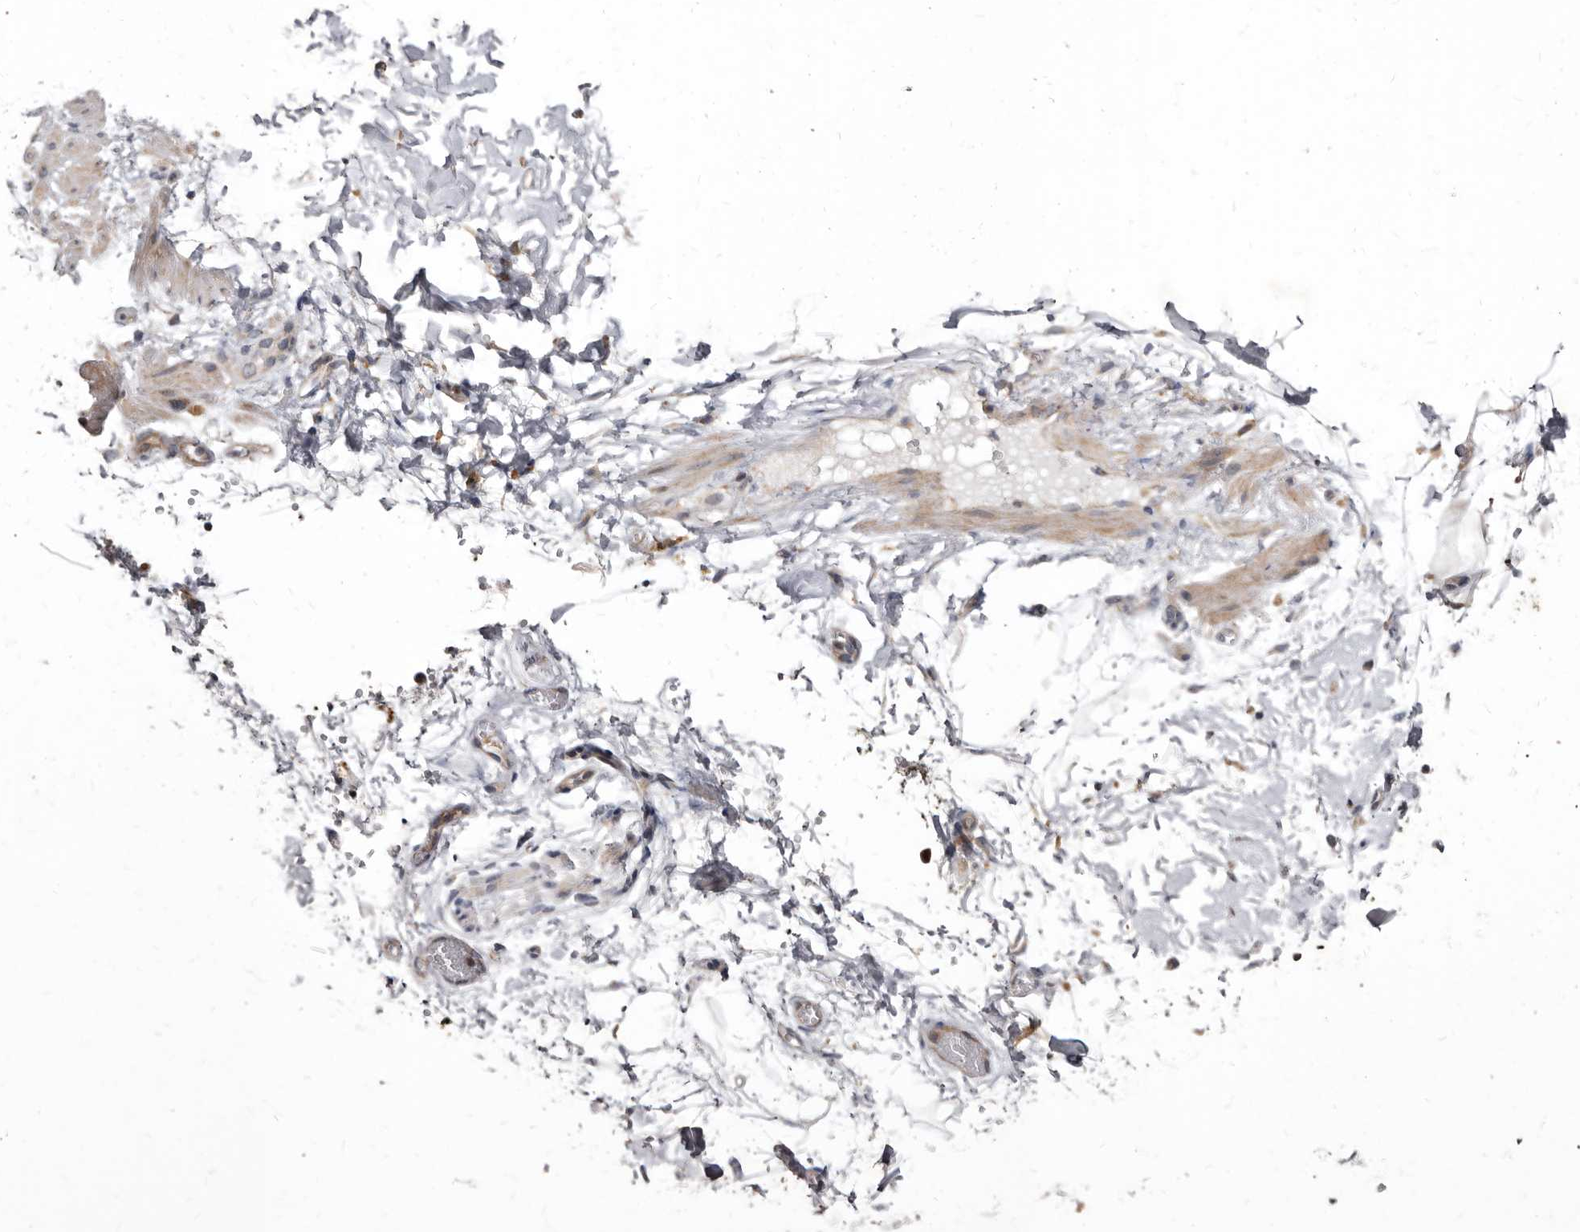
{"staining": {"intensity": "moderate", "quantity": "25%-75%", "location": "cytoplasmic/membranous,nuclear"}, "tissue": "adipose tissue", "cell_type": "Adipocytes", "image_type": "normal", "snomed": [{"axis": "morphology", "description": "Normal tissue, NOS"}, {"axis": "morphology", "description": "Adenocarcinoma, NOS"}, {"axis": "topography", "description": "Pancreas"}, {"axis": "topography", "description": "Peripheral nerve tissue"}], "caption": "Immunohistochemical staining of normal adipose tissue exhibits 25%-75% levels of moderate cytoplasmic/membranous,nuclear protein positivity in approximately 25%-75% of adipocytes. (IHC, brightfield microscopy, high magnification).", "gene": "SMC4", "patient": {"sex": "male", "age": 59}}